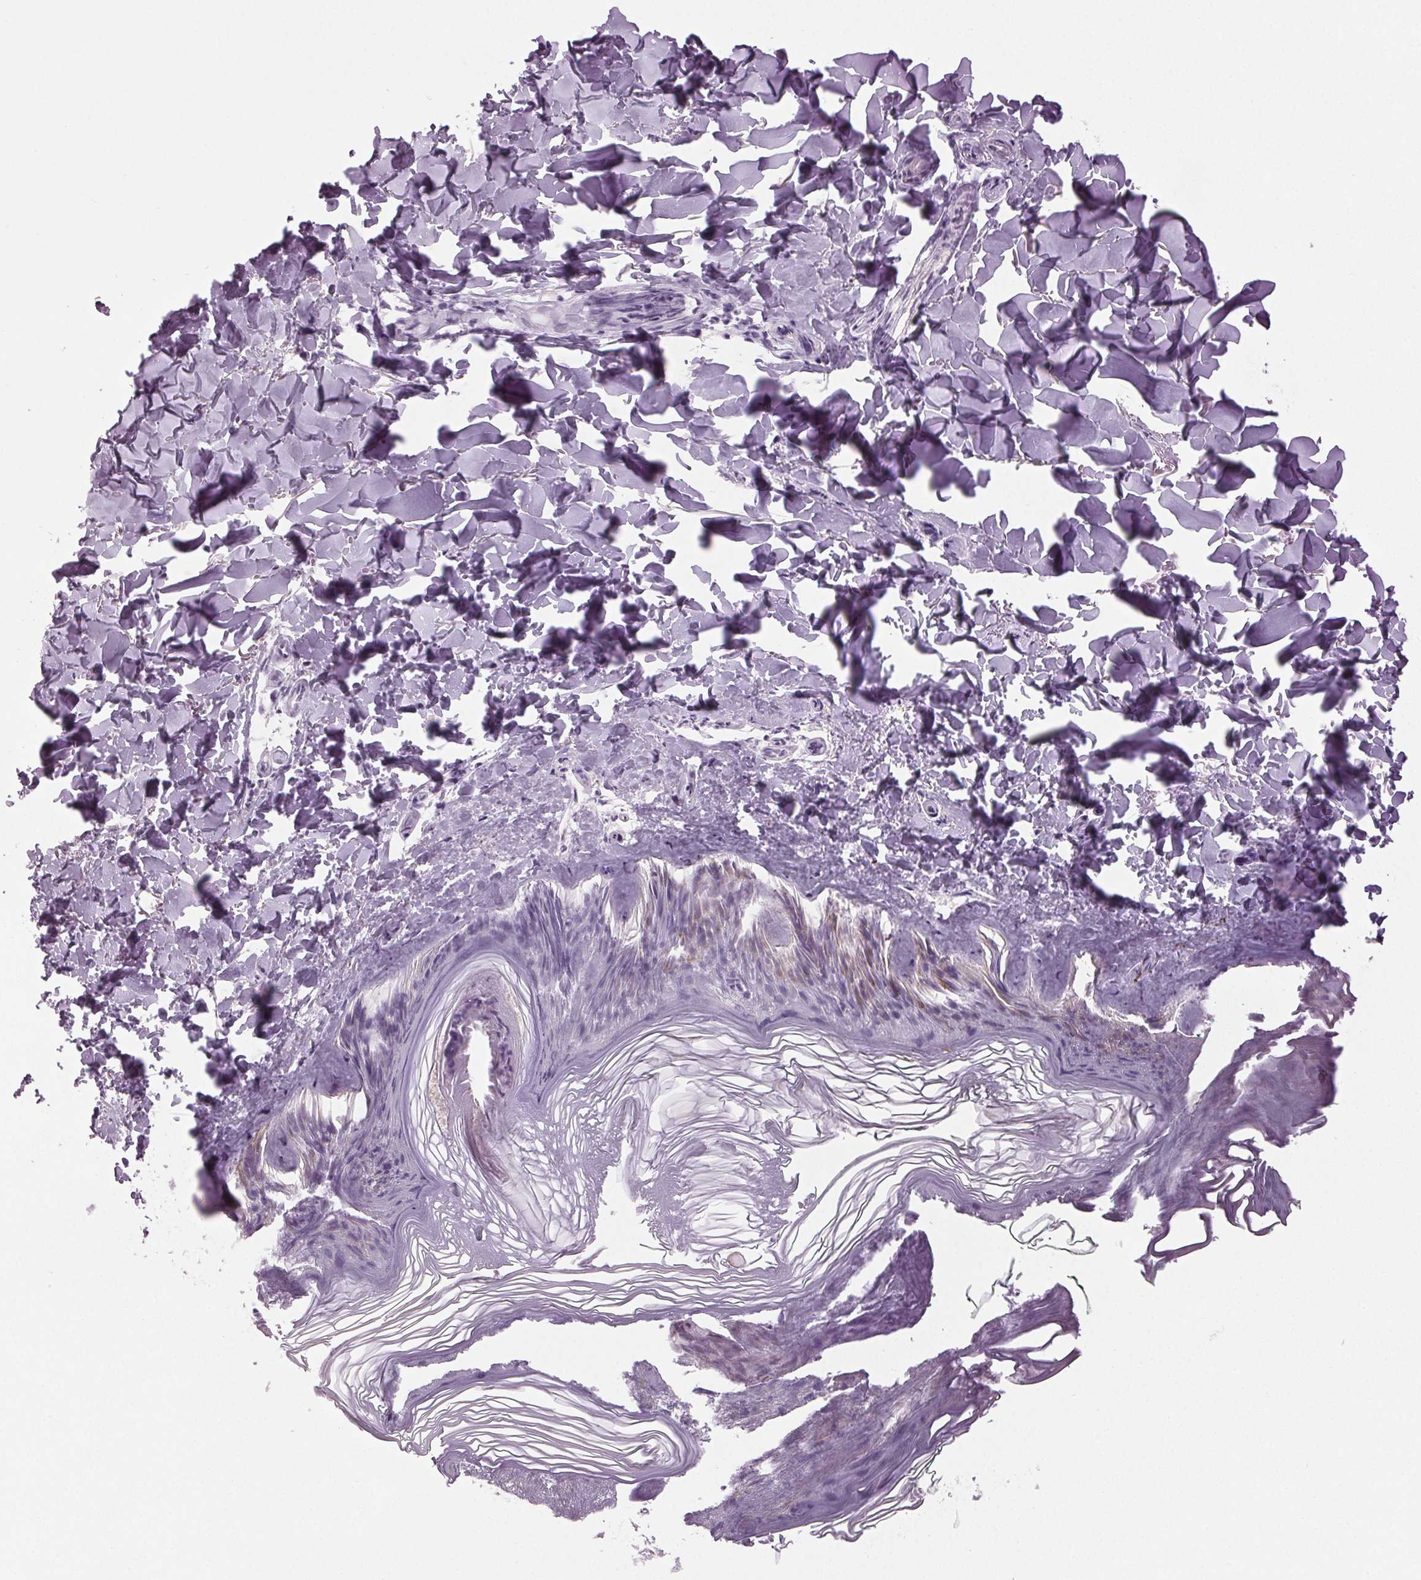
{"staining": {"intensity": "negative", "quantity": "none", "location": "none"}, "tissue": "skin", "cell_type": "Fibroblasts", "image_type": "normal", "snomed": [{"axis": "morphology", "description": "Normal tissue, NOS"}, {"axis": "topography", "description": "Skin"}, {"axis": "topography", "description": "Peripheral nerve tissue"}], "caption": "Immunohistochemical staining of benign skin shows no significant expression in fibroblasts. The staining is performed using DAB brown chromogen with nuclei counter-stained in using hematoxylin.", "gene": "DNAH12", "patient": {"sex": "female", "age": 45}}